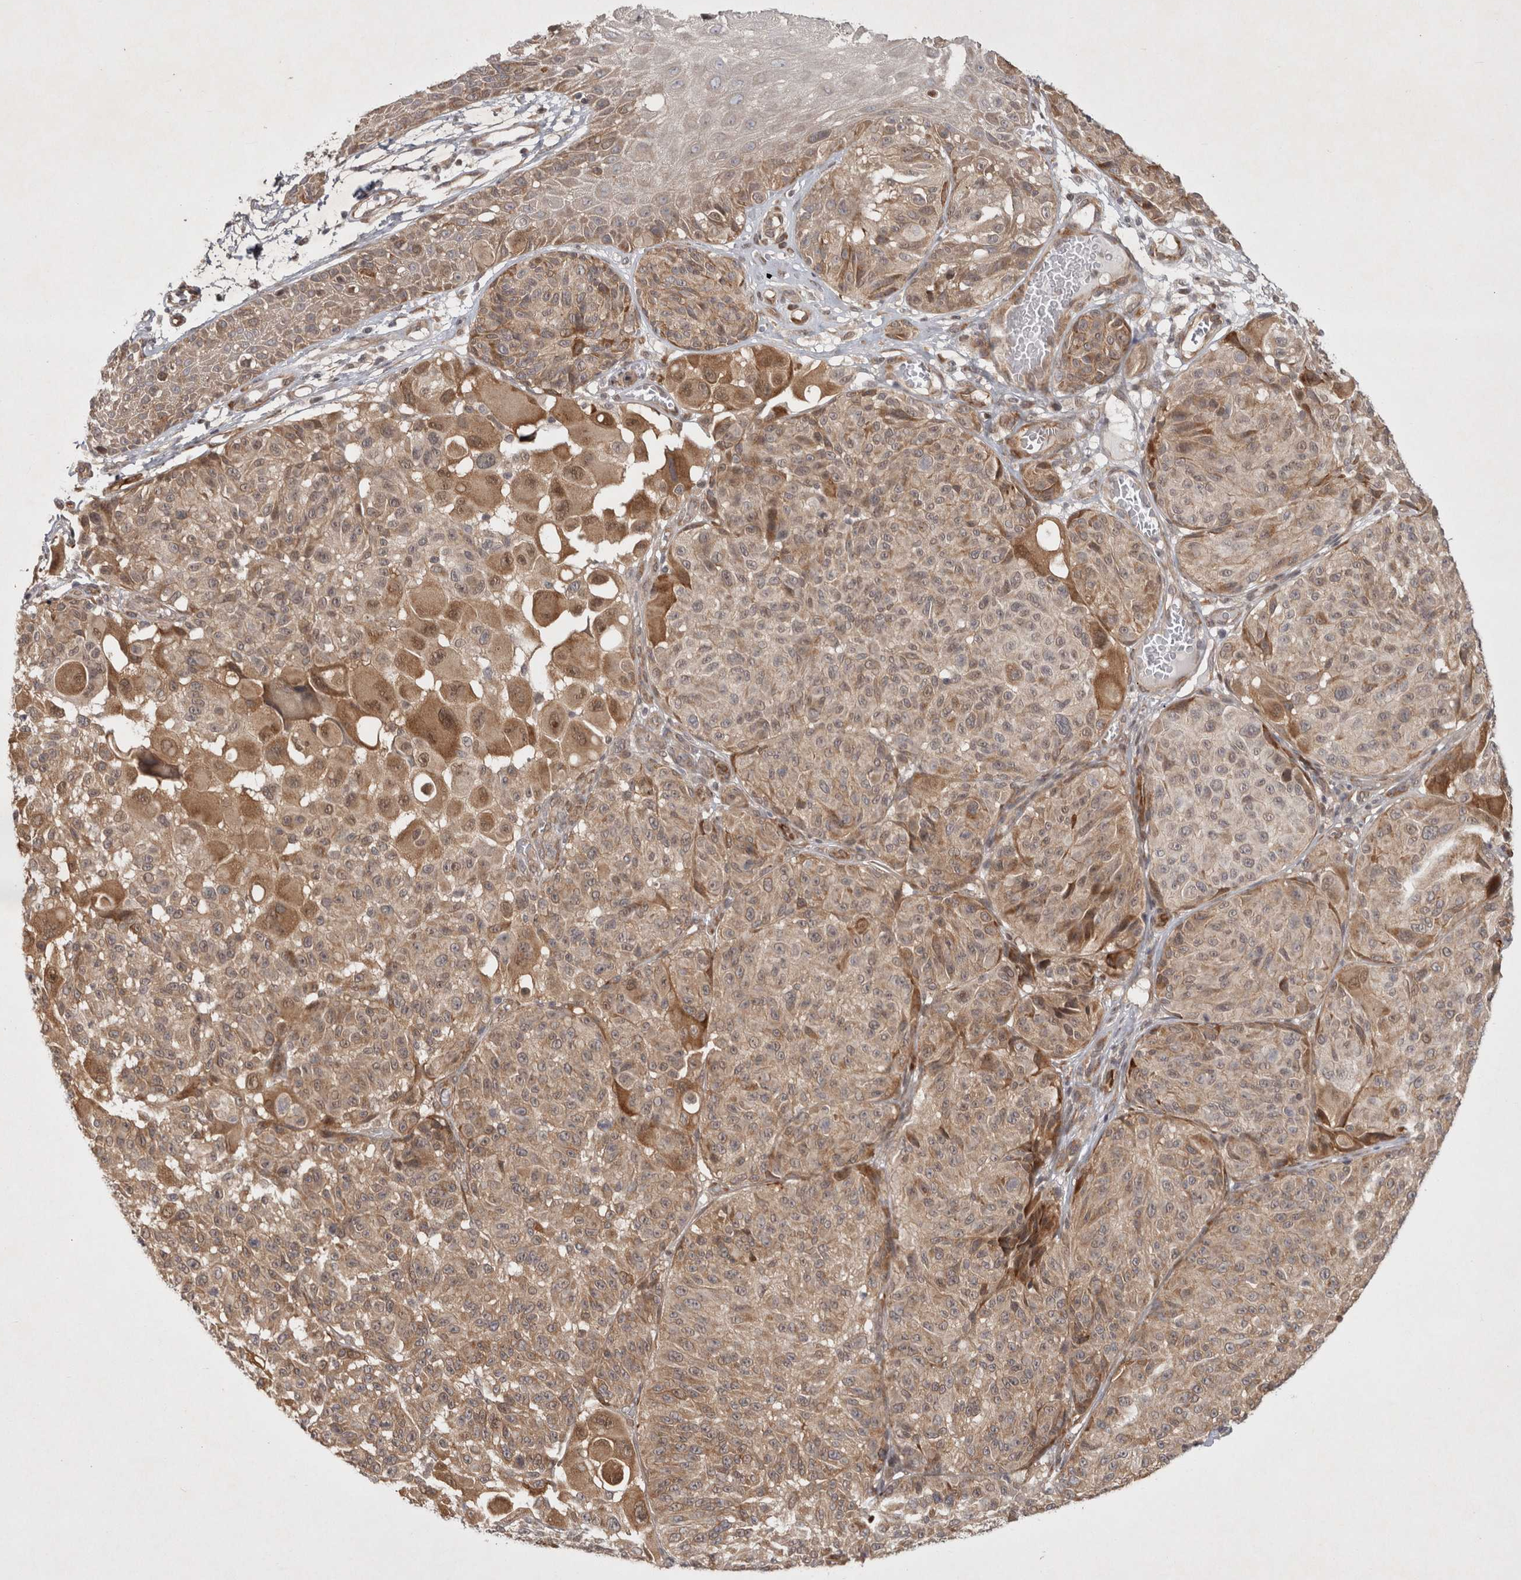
{"staining": {"intensity": "moderate", "quantity": ">75%", "location": "cytoplasmic/membranous,nuclear"}, "tissue": "melanoma", "cell_type": "Tumor cells", "image_type": "cancer", "snomed": [{"axis": "morphology", "description": "Malignant melanoma, NOS"}, {"axis": "topography", "description": "Skin"}], "caption": "Immunohistochemical staining of human melanoma exhibits medium levels of moderate cytoplasmic/membranous and nuclear protein positivity in approximately >75% of tumor cells.", "gene": "ZNF318", "patient": {"sex": "male", "age": 83}}